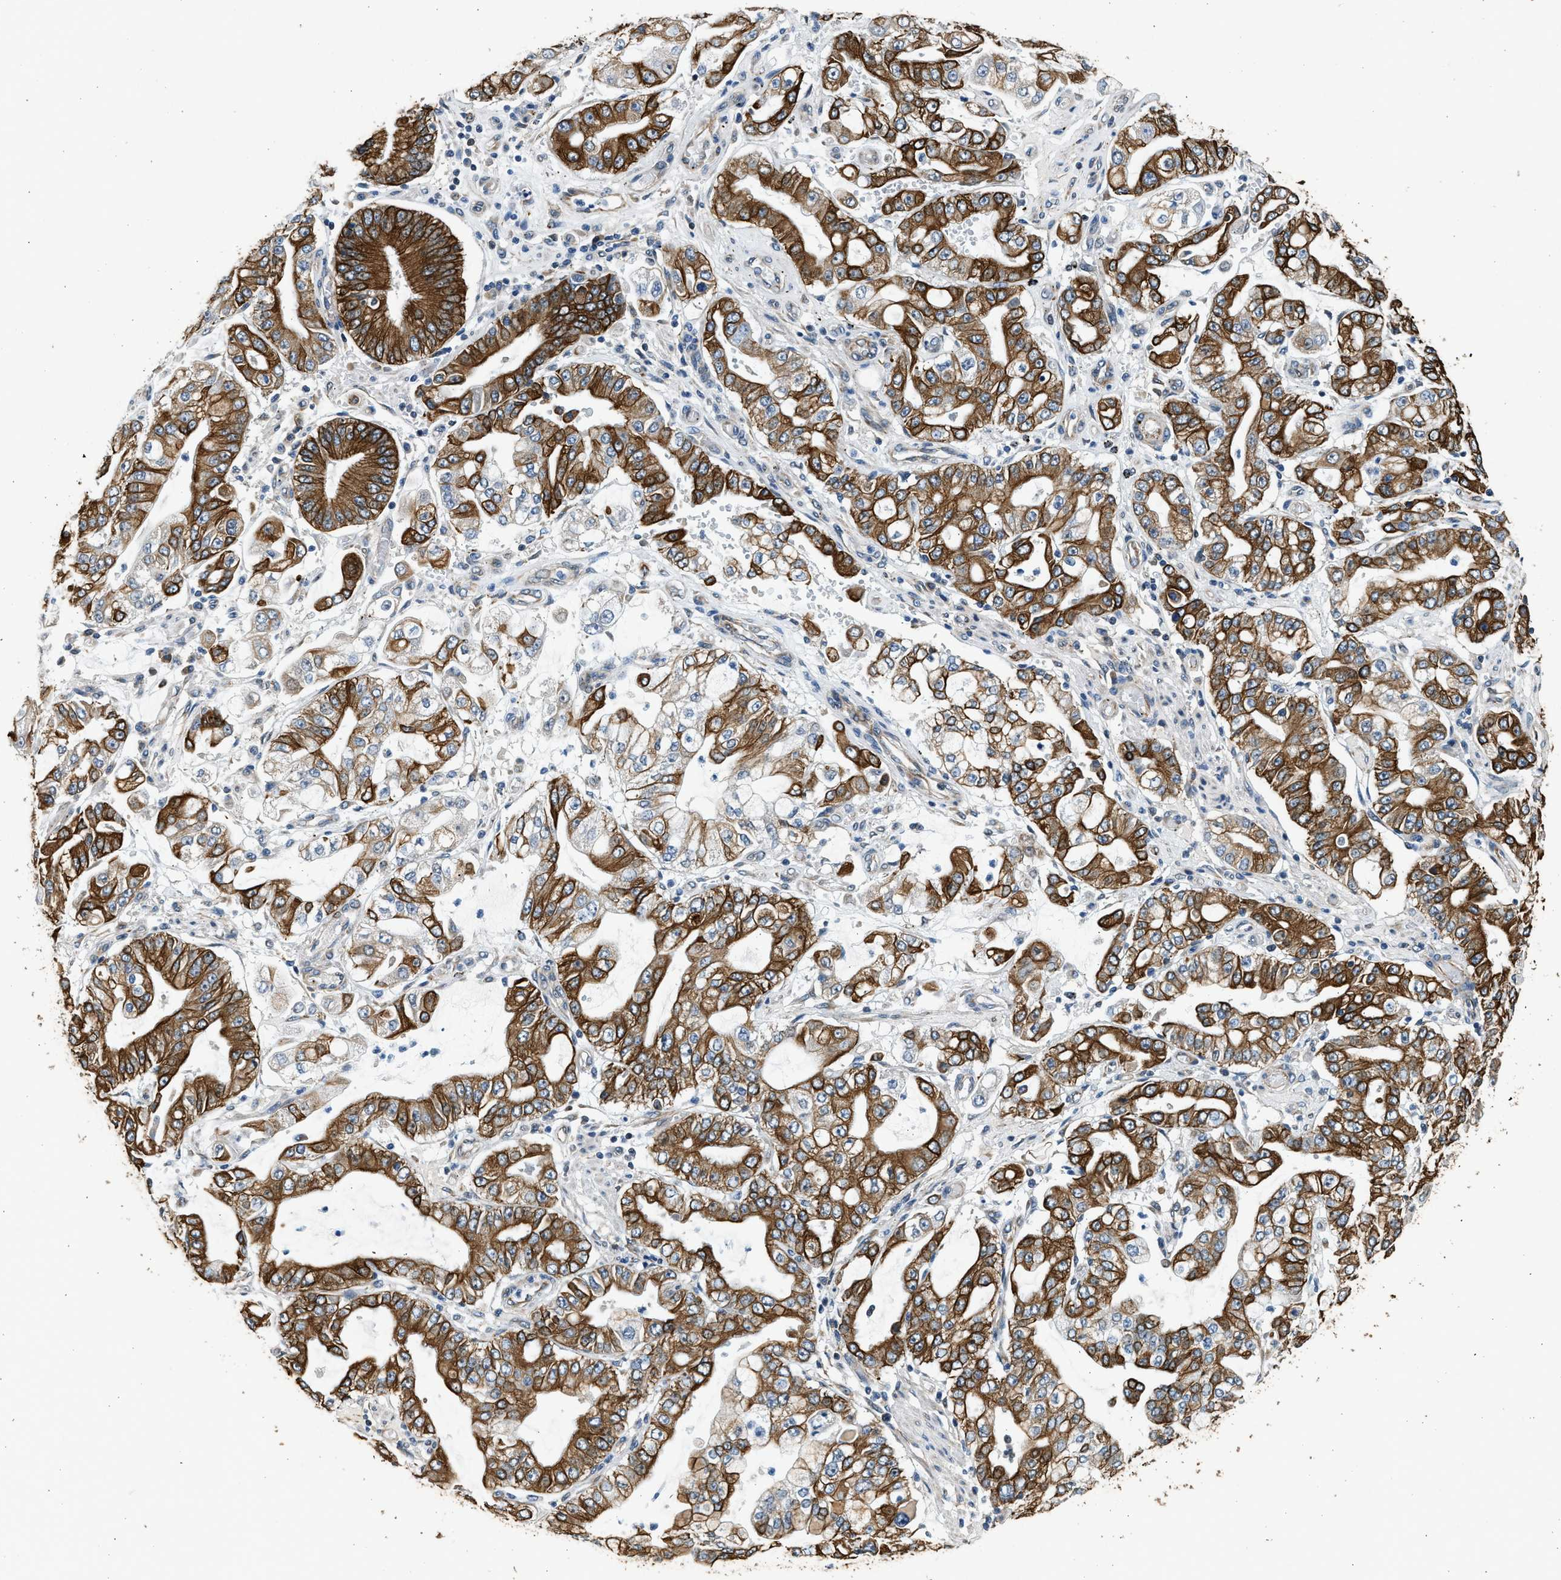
{"staining": {"intensity": "strong", "quantity": ">75%", "location": "cytoplasmic/membranous"}, "tissue": "stomach cancer", "cell_type": "Tumor cells", "image_type": "cancer", "snomed": [{"axis": "morphology", "description": "Adenocarcinoma, NOS"}, {"axis": "topography", "description": "Stomach"}], "caption": "Tumor cells display high levels of strong cytoplasmic/membranous expression in approximately >75% of cells in stomach adenocarcinoma. (IHC, brightfield microscopy, high magnification).", "gene": "PCLO", "patient": {"sex": "male", "age": 76}}